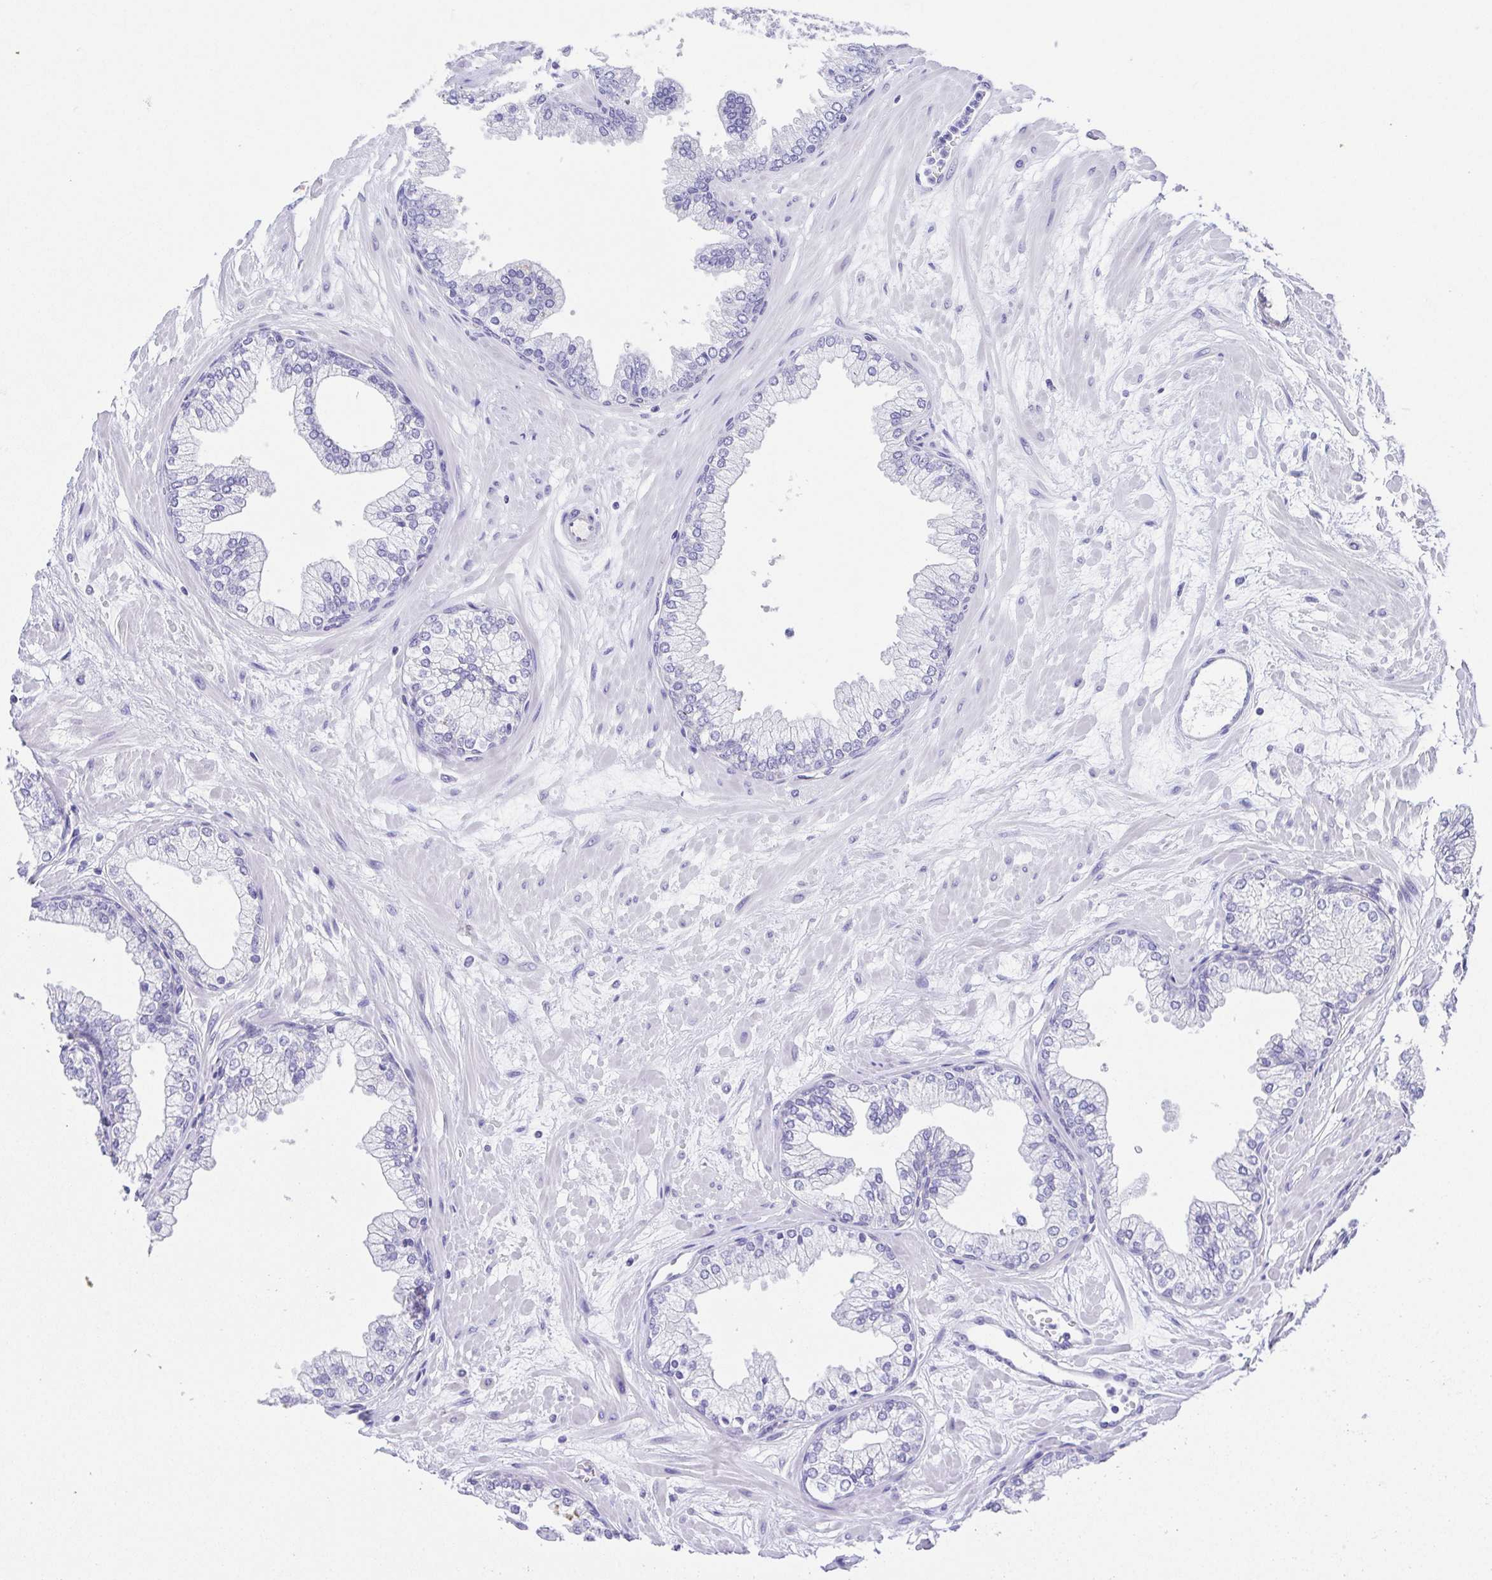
{"staining": {"intensity": "negative", "quantity": "none", "location": "none"}, "tissue": "prostate", "cell_type": "Glandular cells", "image_type": "normal", "snomed": [{"axis": "morphology", "description": "Normal tissue, NOS"}, {"axis": "topography", "description": "Prostate"}, {"axis": "topography", "description": "Peripheral nerve tissue"}], "caption": "Immunohistochemistry (IHC) micrograph of normal prostate stained for a protein (brown), which demonstrates no positivity in glandular cells.", "gene": "SPATA4", "patient": {"sex": "male", "age": 61}}